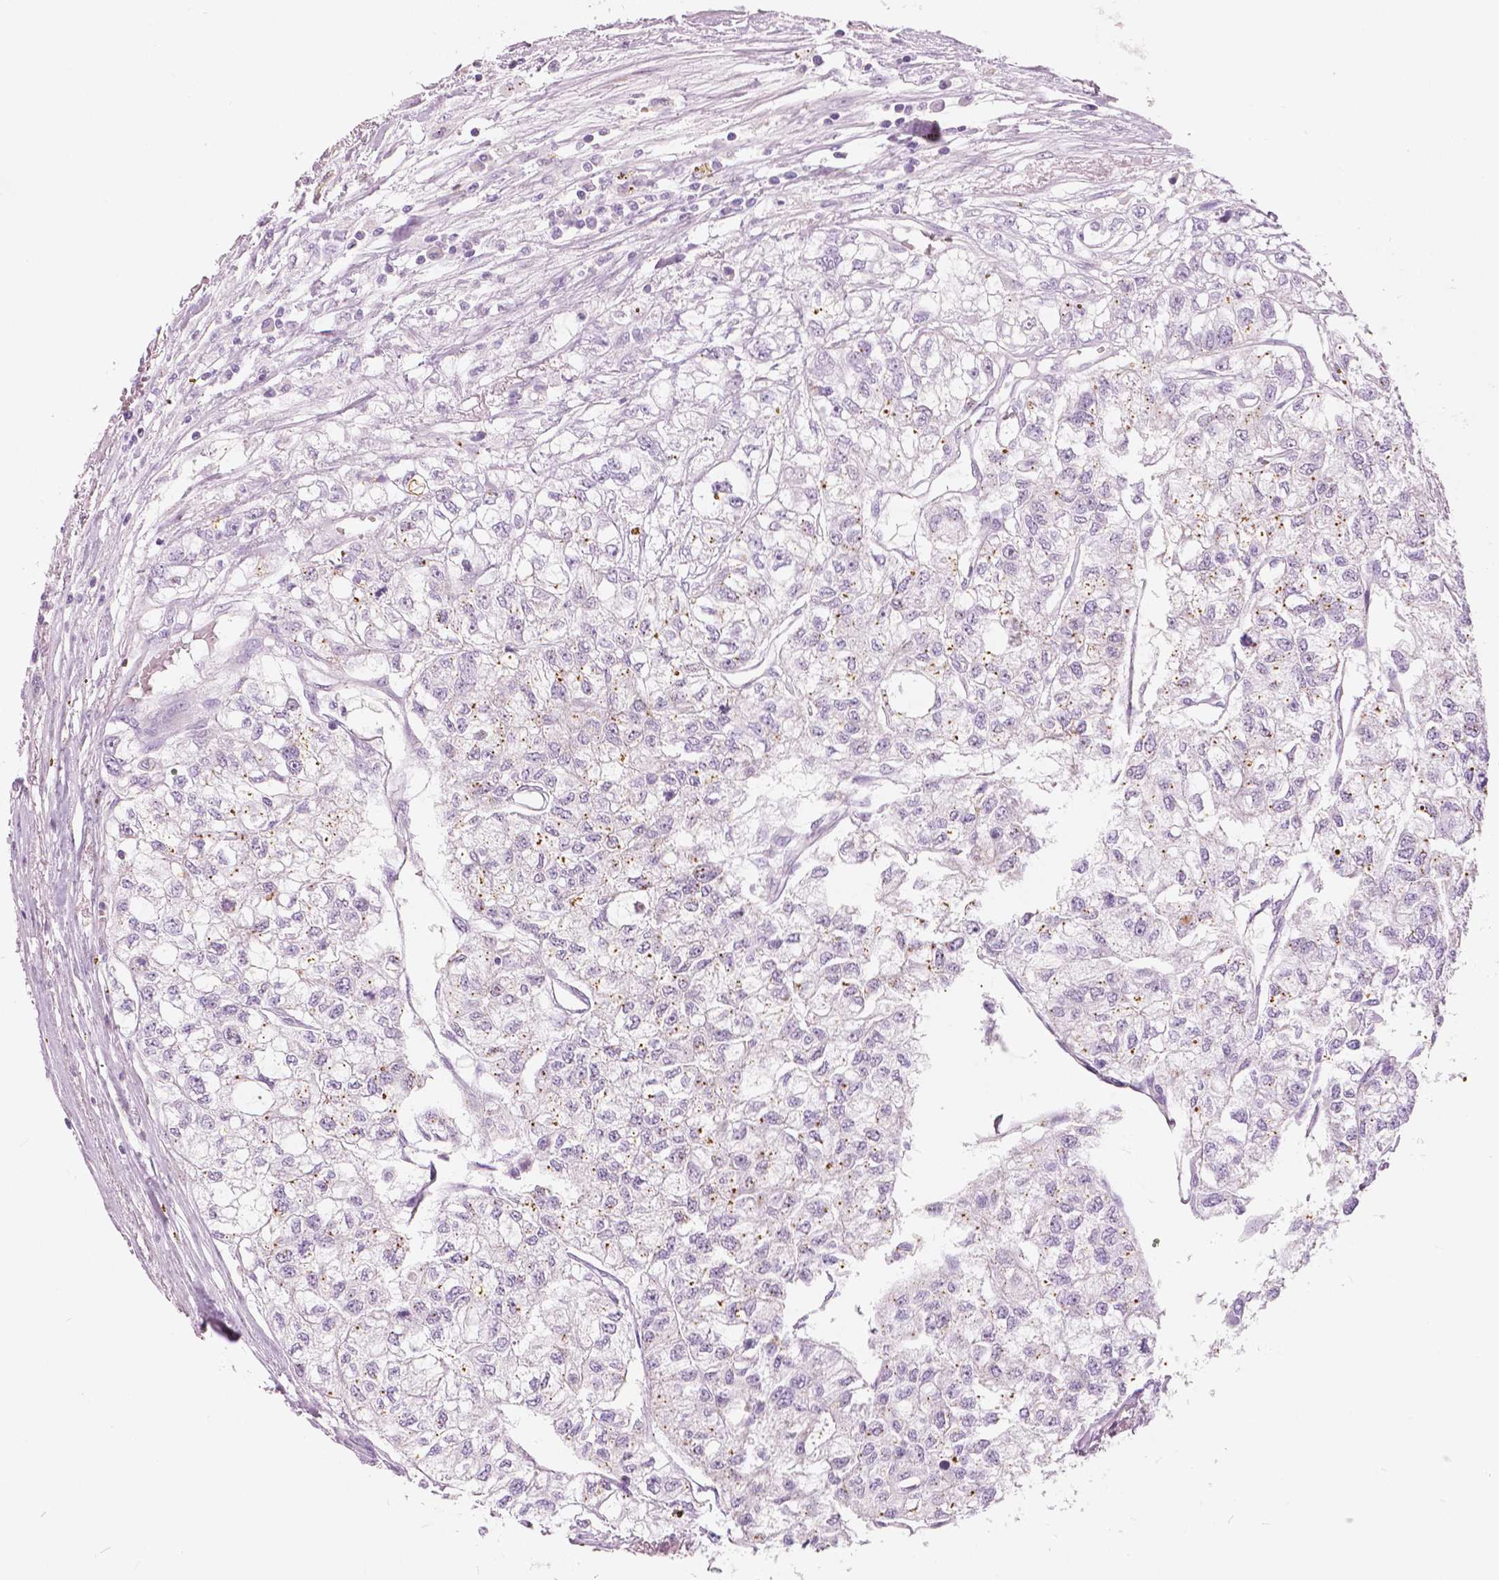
{"staining": {"intensity": "moderate", "quantity": "<25%", "location": "cytoplasmic/membranous"}, "tissue": "renal cancer", "cell_type": "Tumor cells", "image_type": "cancer", "snomed": [{"axis": "morphology", "description": "Adenocarcinoma, NOS"}, {"axis": "topography", "description": "Kidney"}], "caption": "Renal cancer stained with a protein marker shows moderate staining in tumor cells.", "gene": "A4GNT", "patient": {"sex": "male", "age": 56}}